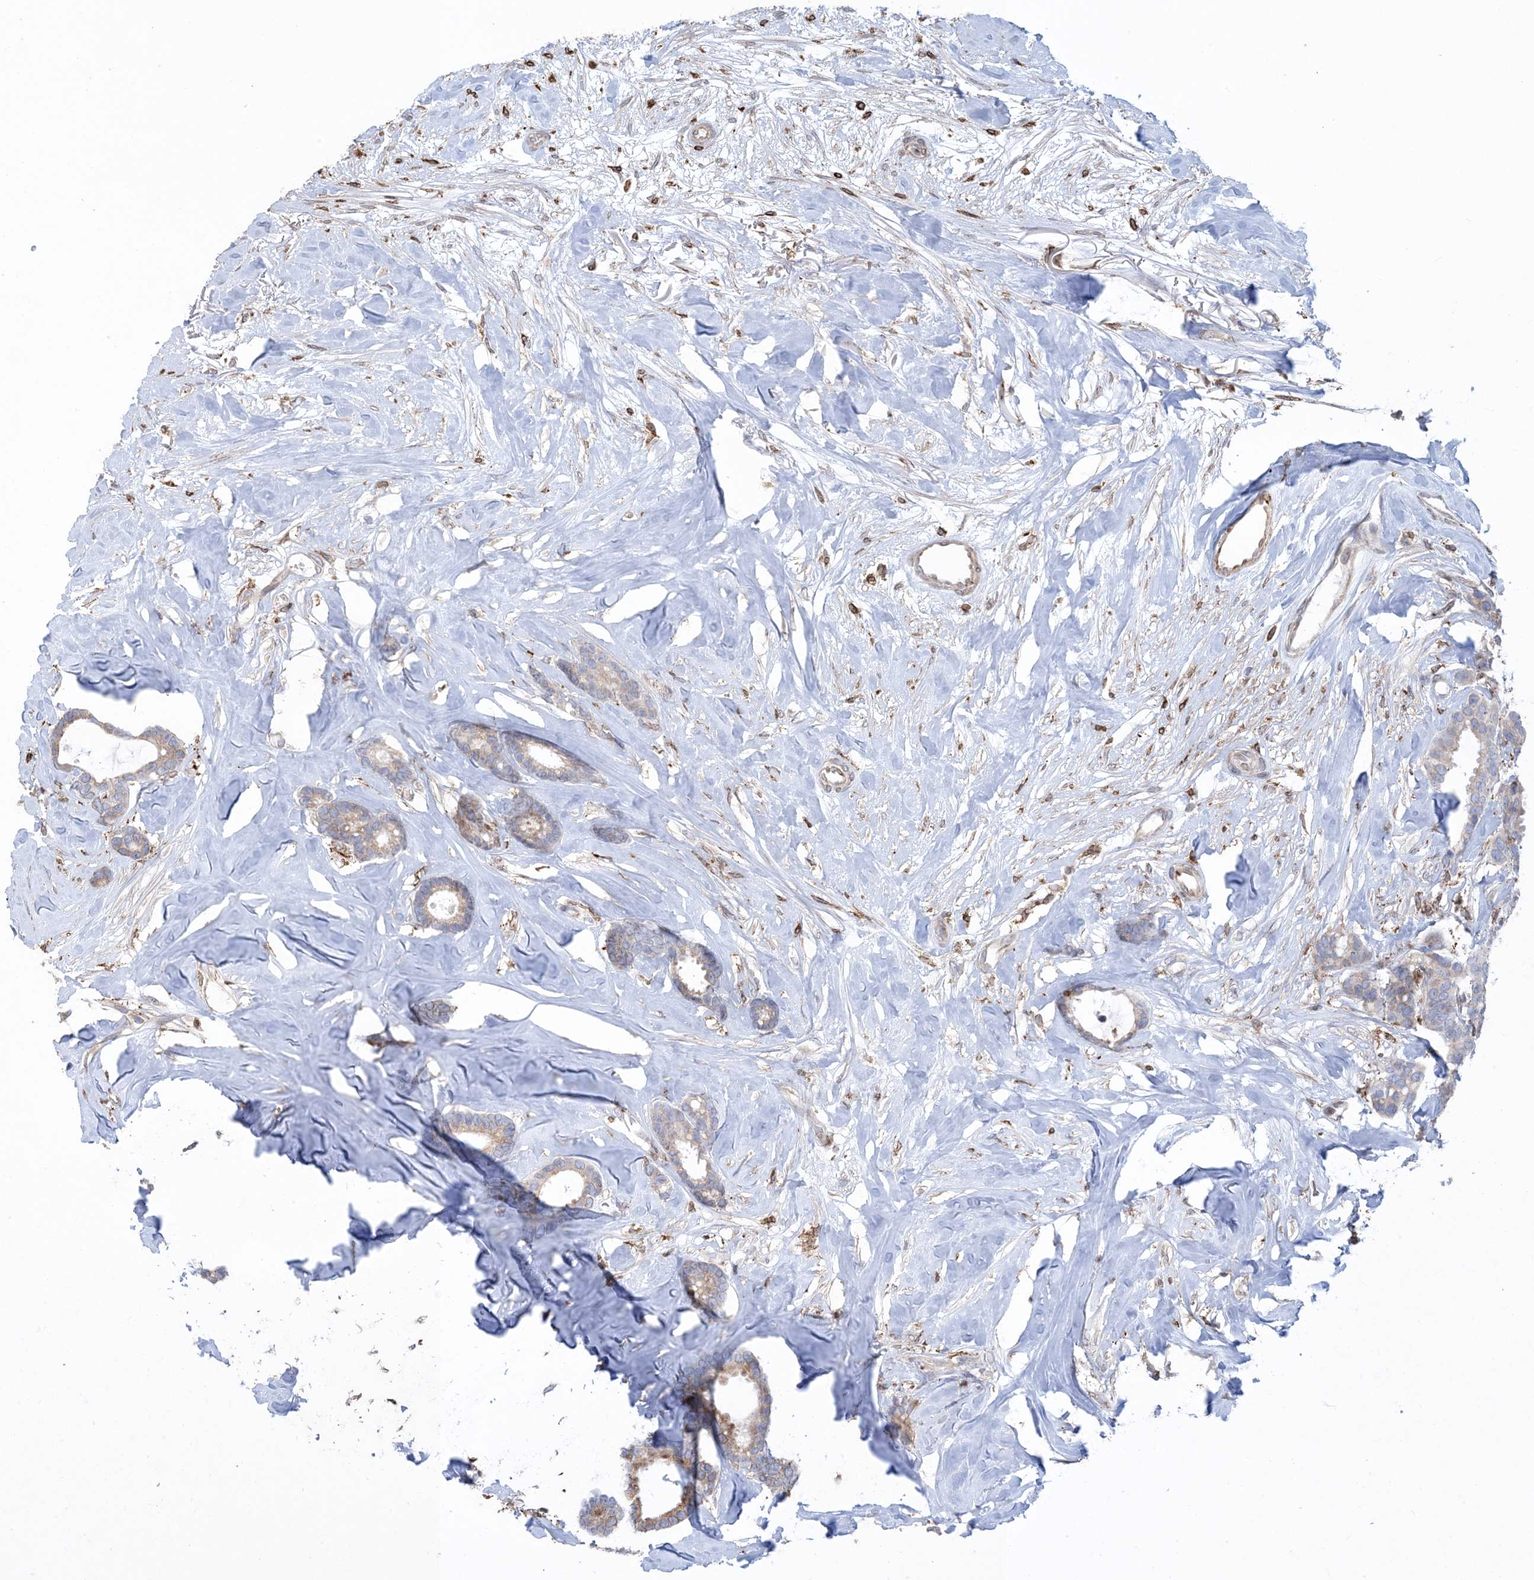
{"staining": {"intensity": "weak", "quantity": ">75%", "location": "cytoplasmic/membranous"}, "tissue": "breast cancer", "cell_type": "Tumor cells", "image_type": "cancer", "snomed": [{"axis": "morphology", "description": "Duct carcinoma"}, {"axis": "topography", "description": "Breast"}], "caption": "A brown stain labels weak cytoplasmic/membranous positivity of a protein in breast cancer tumor cells. The staining is performed using DAB (3,3'-diaminobenzidine) brown chromogen to label protein expression. The nuclei are counter-stained blue using hematoxylin.", "gene": "SHANK1", "patient": {"sex": "female", "age": 87}}